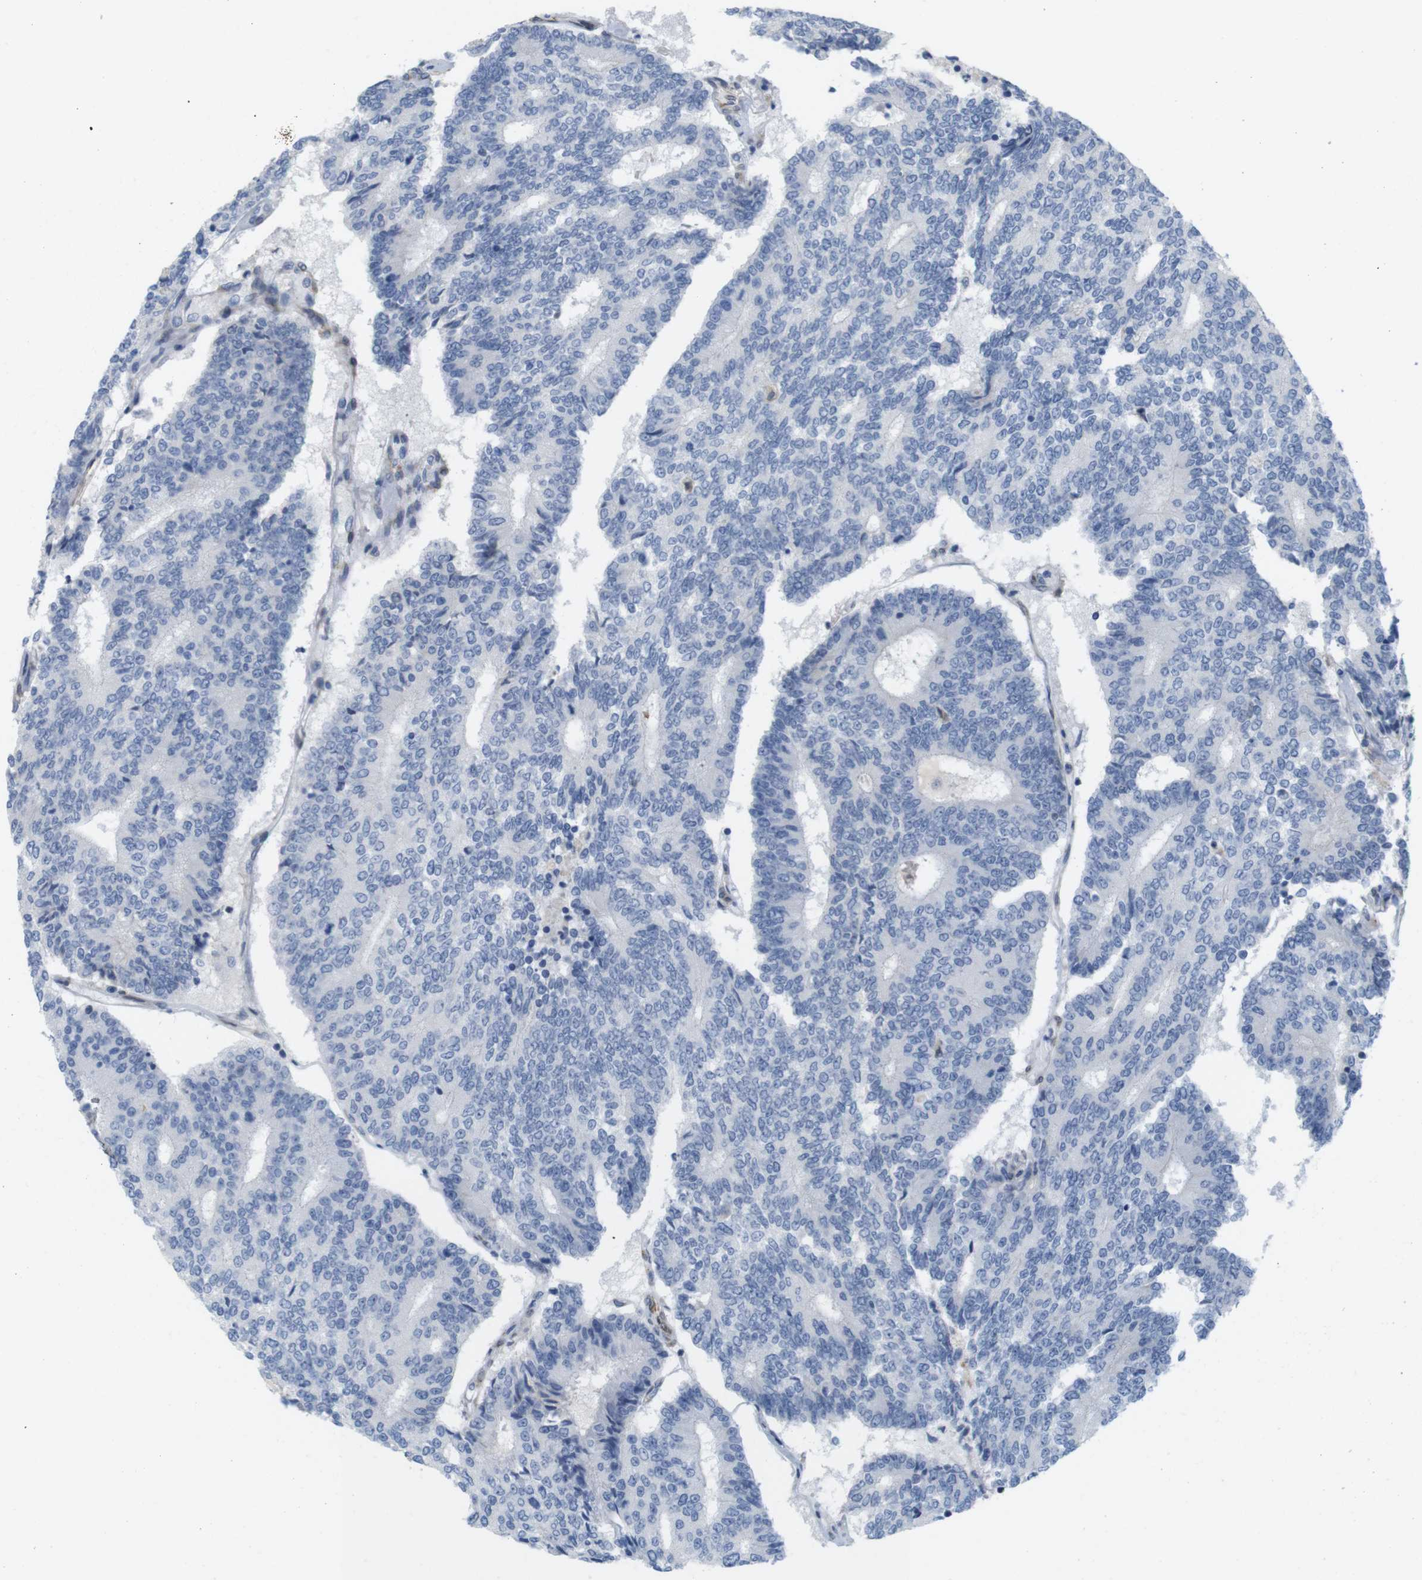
{"staining": {"intensity": "negative", "quantity": "none", "location": "none"}, "tissue": "prostate cancer", "cell_type": "Tumor cells", "image_type": "cancer", "snomed": [{"axis": "morphology", "description": "Normal tissue, NOS"}, {"axis": "morphology", "description": "Adenocarcinoma, High grade"}, {"axis": "topography", "description": "Prostate"}, {"axis": "topography", "description": "Seminal veicle"}], "caption": "Tumor cells show no significant expression in prostate cancer (adenocarcinoma (high-grade)).", "gene": "ITPR1", "patient": {"sex": "male", "age": 55}}